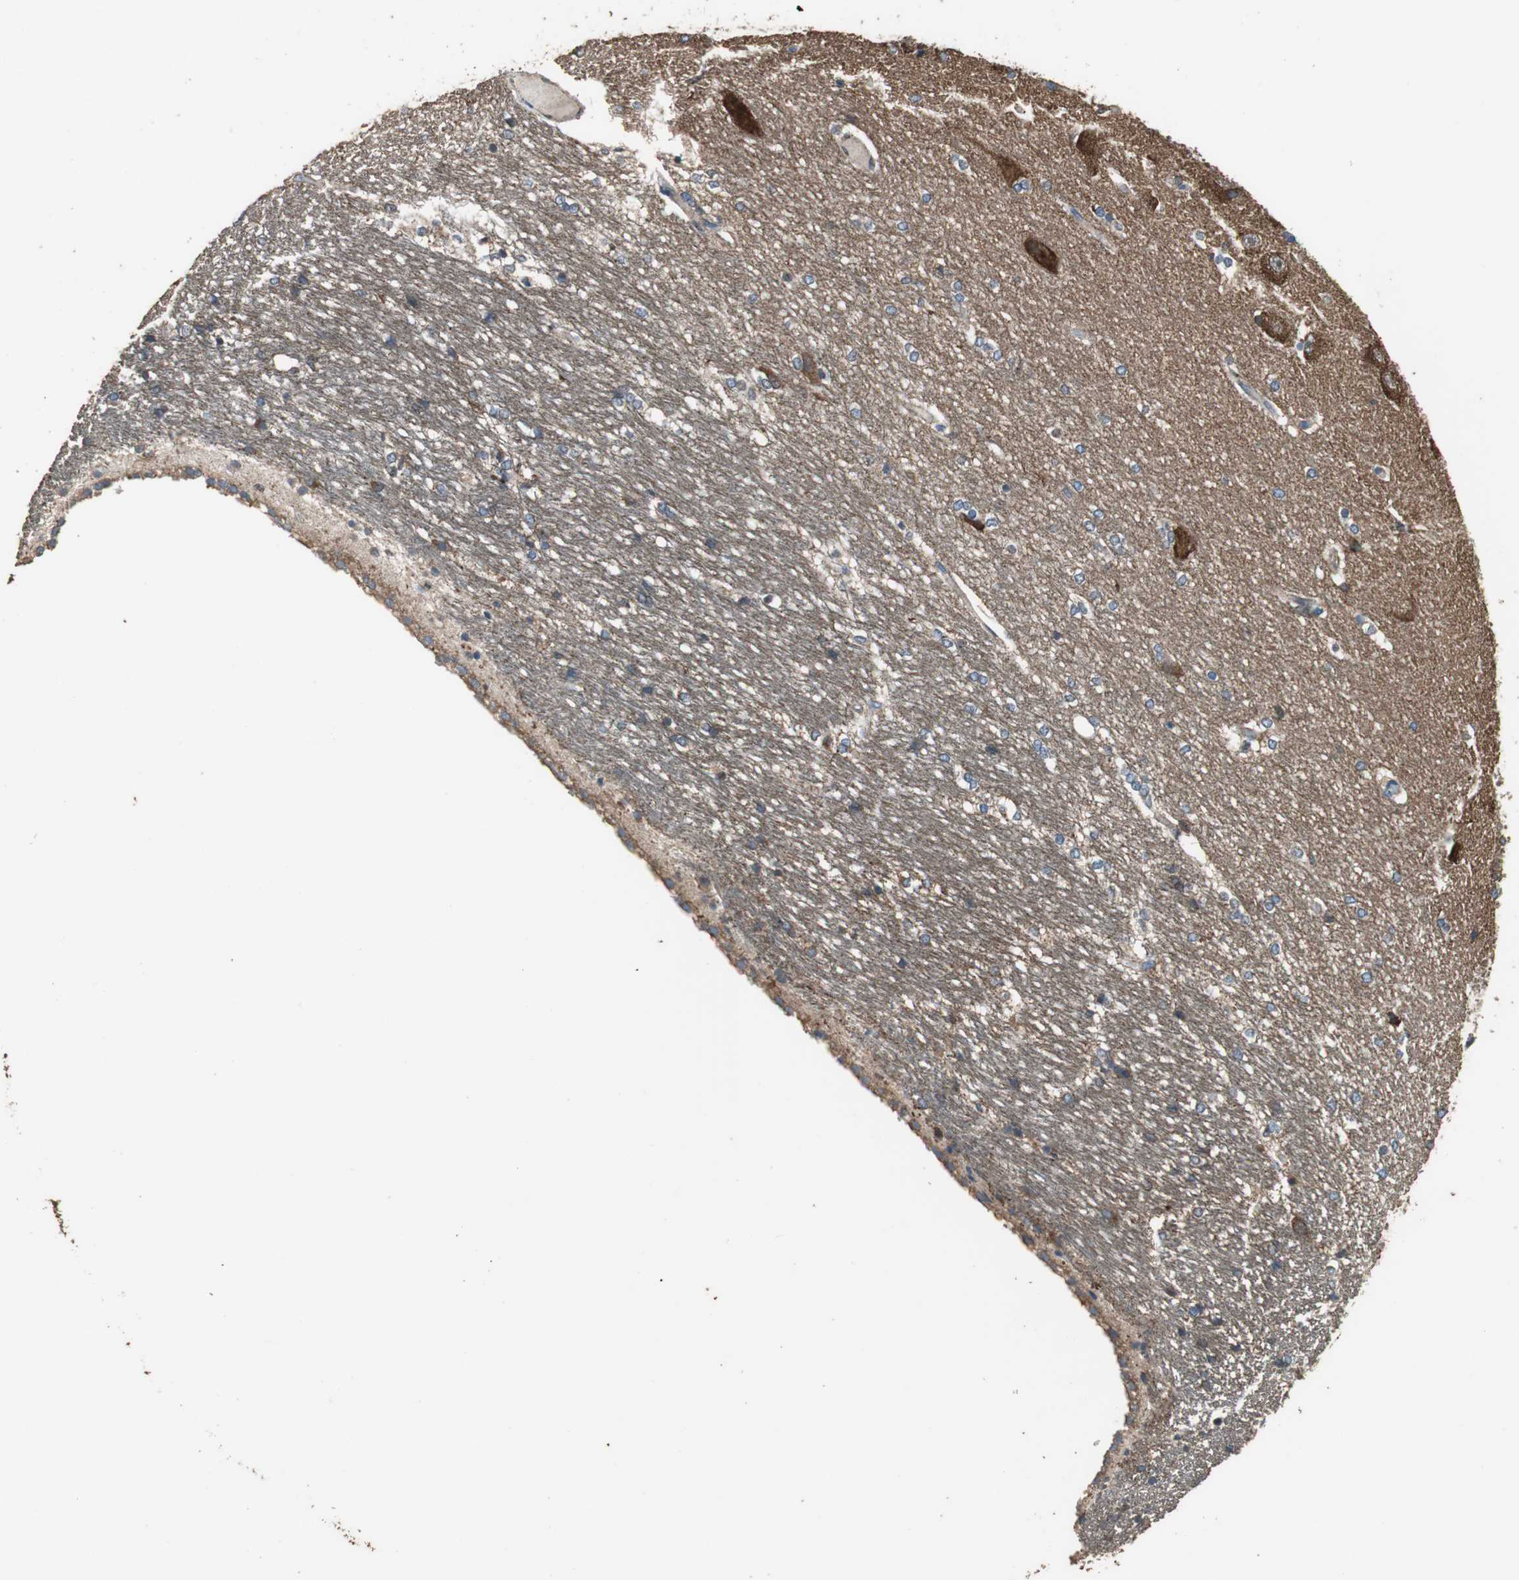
{"staining": {"intensity": "moderate", "quantity": "25%-75%", "location": "cytoplasmic/membranous"}, "tissue": "hippocampus", "cell_type": "Glial cells", "image_type": "normal", "snomed": [{"axis": "morphology", "description": "Normal tissue, NOS"}, {"axis": "topography", "description": "Hippocampus"}], "caption": "Hippocampus was stained to show a protein in brown. There is medium levels of moderate cytoplasmic/membranous staining in about 25%-75% of glial cells. Nuclei are stained in blue.", "gene": "PRKRA", "patient": {"sex": "female", "age": 19}}